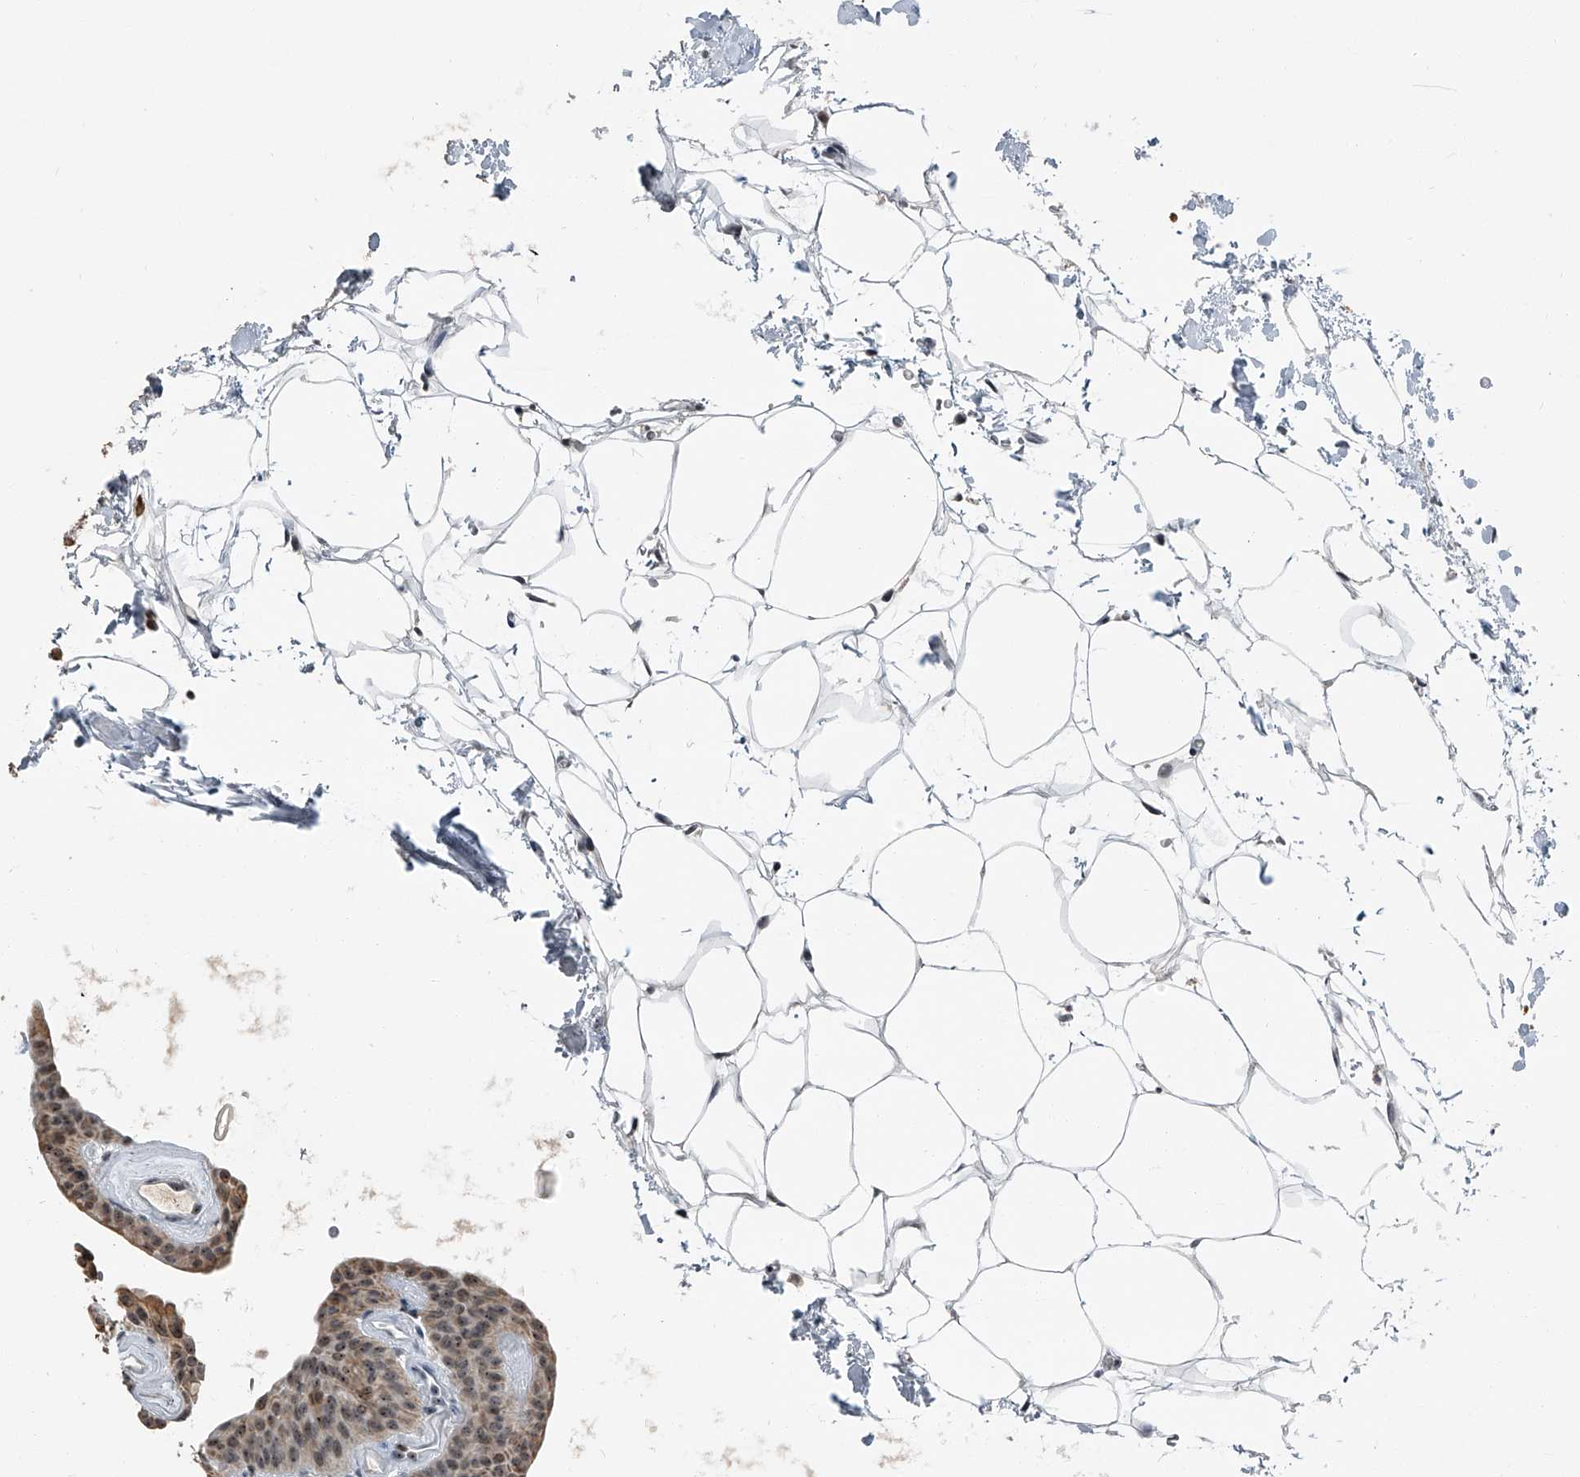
{"staining": {"intensity": "moderate", "quantity": ">75%", "location": "cytoplasmic/membranous,nuclear"}, "tissue": "urothelial cancer", "cell_type": "Tumor cells", "image_type": "cancer", "snomed": [{"axis": "morphology", "description": "Urothelial carcinoma, Low grade"}, {"axis": "topography", "description": "Urinary bladder"}], "caption": "DAB (3,3'-diaminobenzidine) immunohistochemical staining of urothelial carcinoma (low-grade) reveals moderate cytoplasmic/membranous and nuclear protein expression in about >75% of tumor cells.", "gene": "TCOF1", "patient": {"sex": "female", "age": 60}}